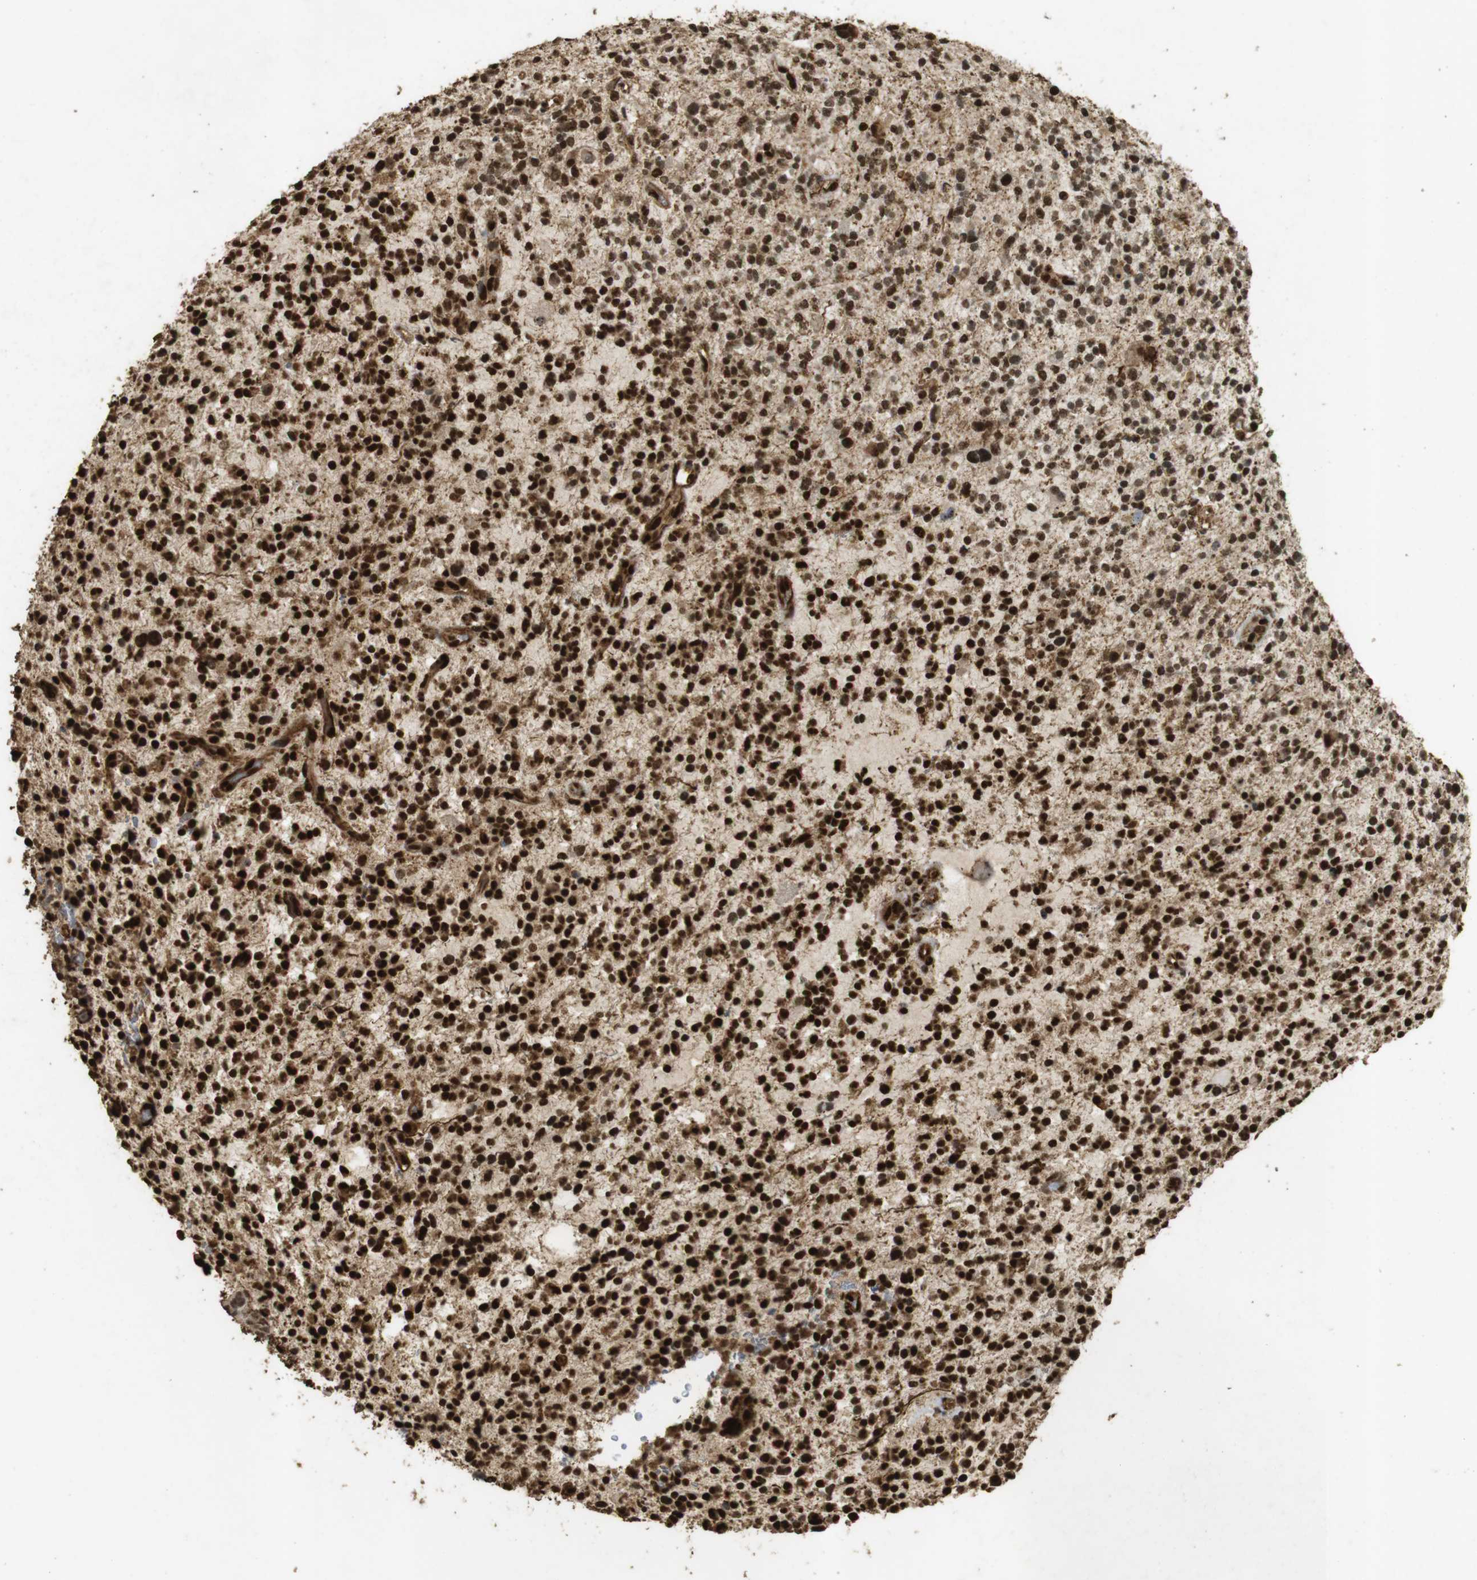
{"staining": {"intensity": "strong", "quantity": ">75%", "location": "cytoplasmic/membranous,nuclear"}, "tissue": "glioma", "cell_type": "Tumor cells", "image_type": "cancer", "snomed": [{"axis": "morphology", "description": "Glioma, malignant, High grade"}, {"axis": "topography", "description": "Brain"}], "caption": "A high-resolution micrograph shows IHC staining of glioma, which reveals strong cytoplasmic/membranous and nuclear staining in approximately >75% of tumor cells.", "gene": "GATA4", "patient": {"sex": "male", "age": 48}}